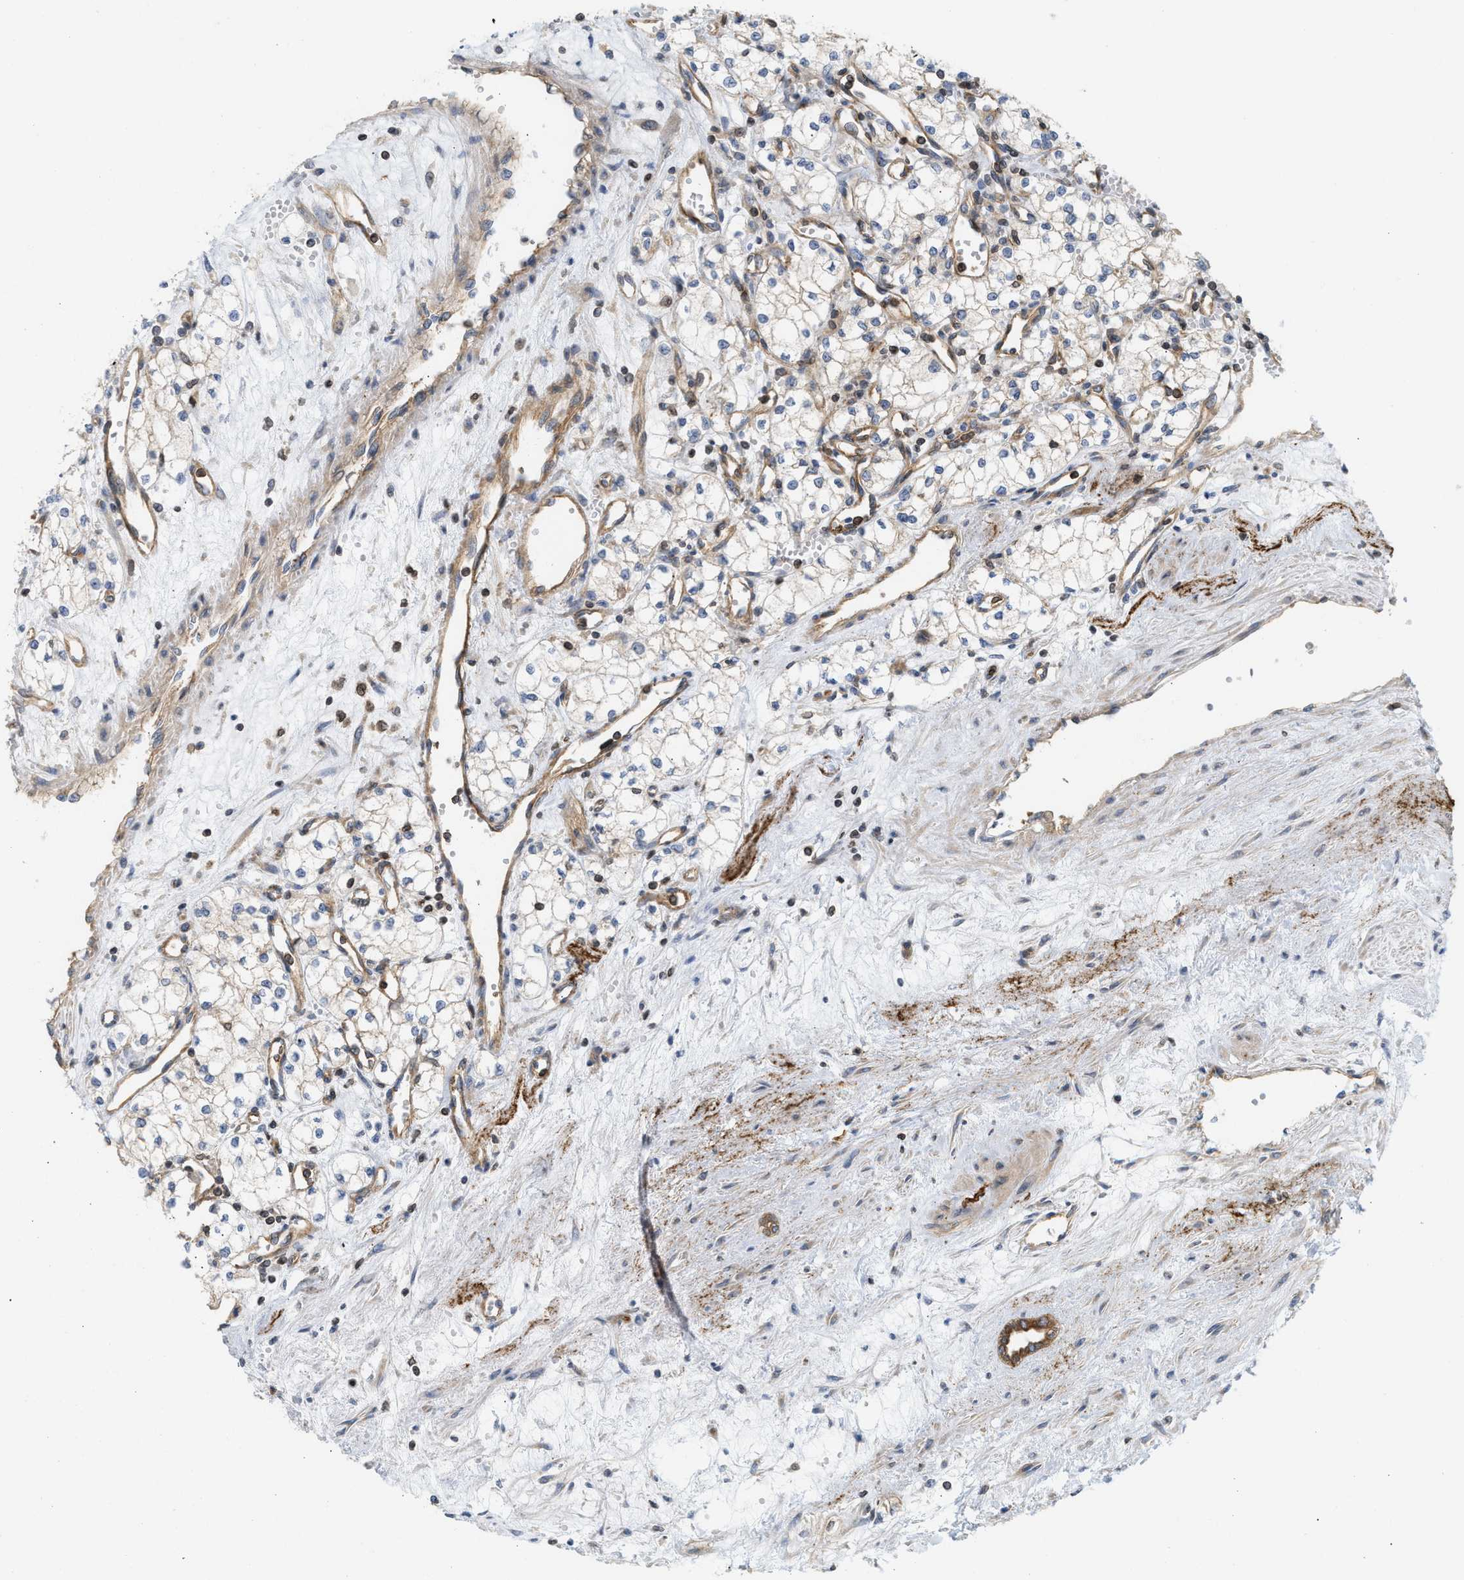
{"staining": {"intensity": "weak", "quantity": ">75%", "location": "cytoplasmic/membranous"}, "tissue": "renal cancer", "cell_type": "Tumor cells", "image_type": "cancer", "snomed": [{"axis": "morphology", "description": "Adenocarcinoma, NOS"}, {"axis": "topography", "description": "Kidney"}], "caption": "Immunohistochemical staining of renal cancer (adenocarcinoma) exhibits weak cytoplasmic/membranous protein staining in approximately >75% of tumor cells.", "gene": "STRN", "patient": {"sex": "male", "age": 59}}